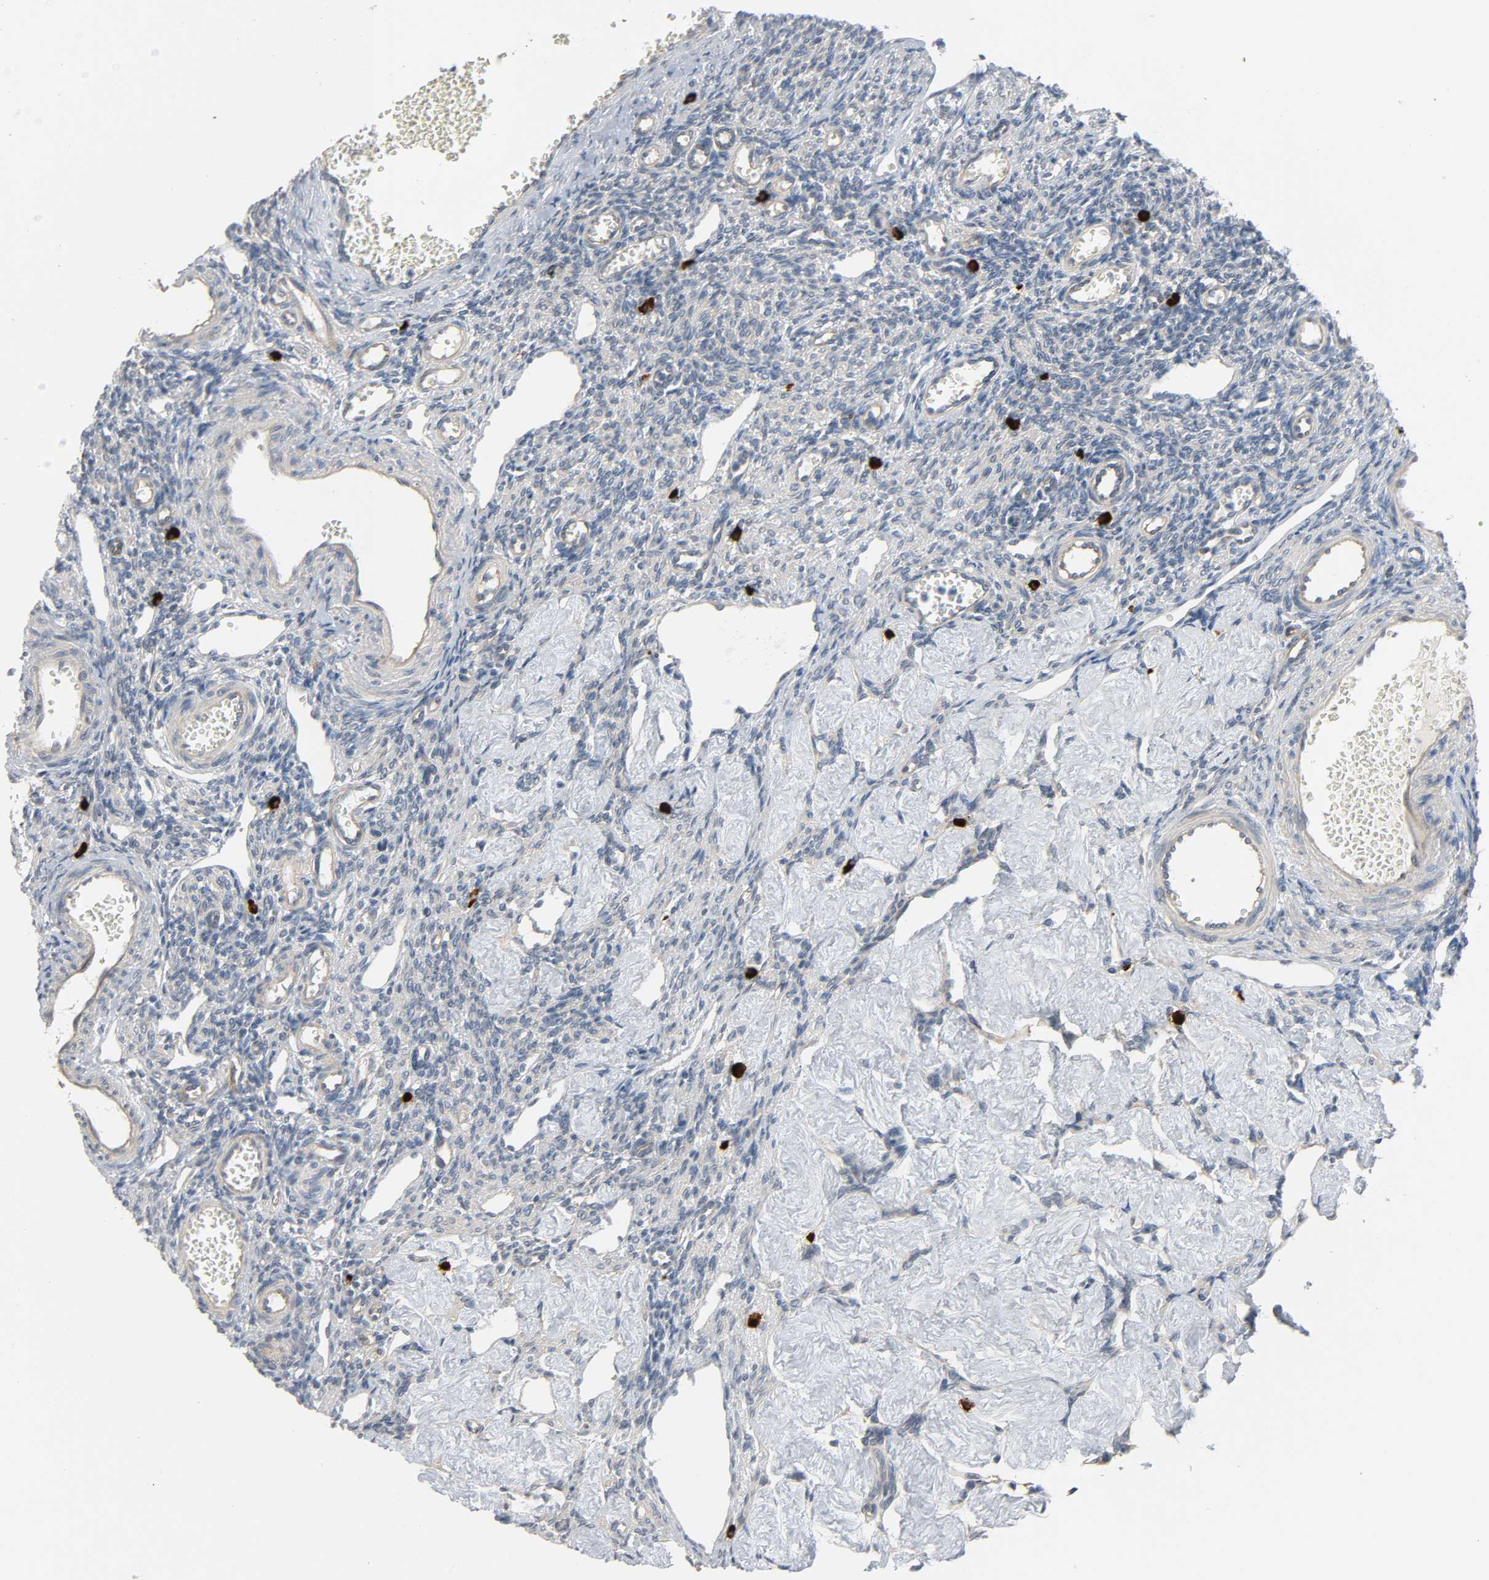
{"staining": {"intensity": "negative", "quantity": "none", "location": "none"}, "tissue": "ovary", "cell_type": "Ovarian stroma cells", "image_type": "normal", "snomed": [{"axis": "morphology", "description": "Normal tissue, NOS"}, {"axis": "topography", "description": "Ovary"}], "caption": "The micrograph exhibits no staining of ovarian stroma cells in benign ovary.", "gene": "LIMCH1", "patient": {"sex": "female", "age": 33}}